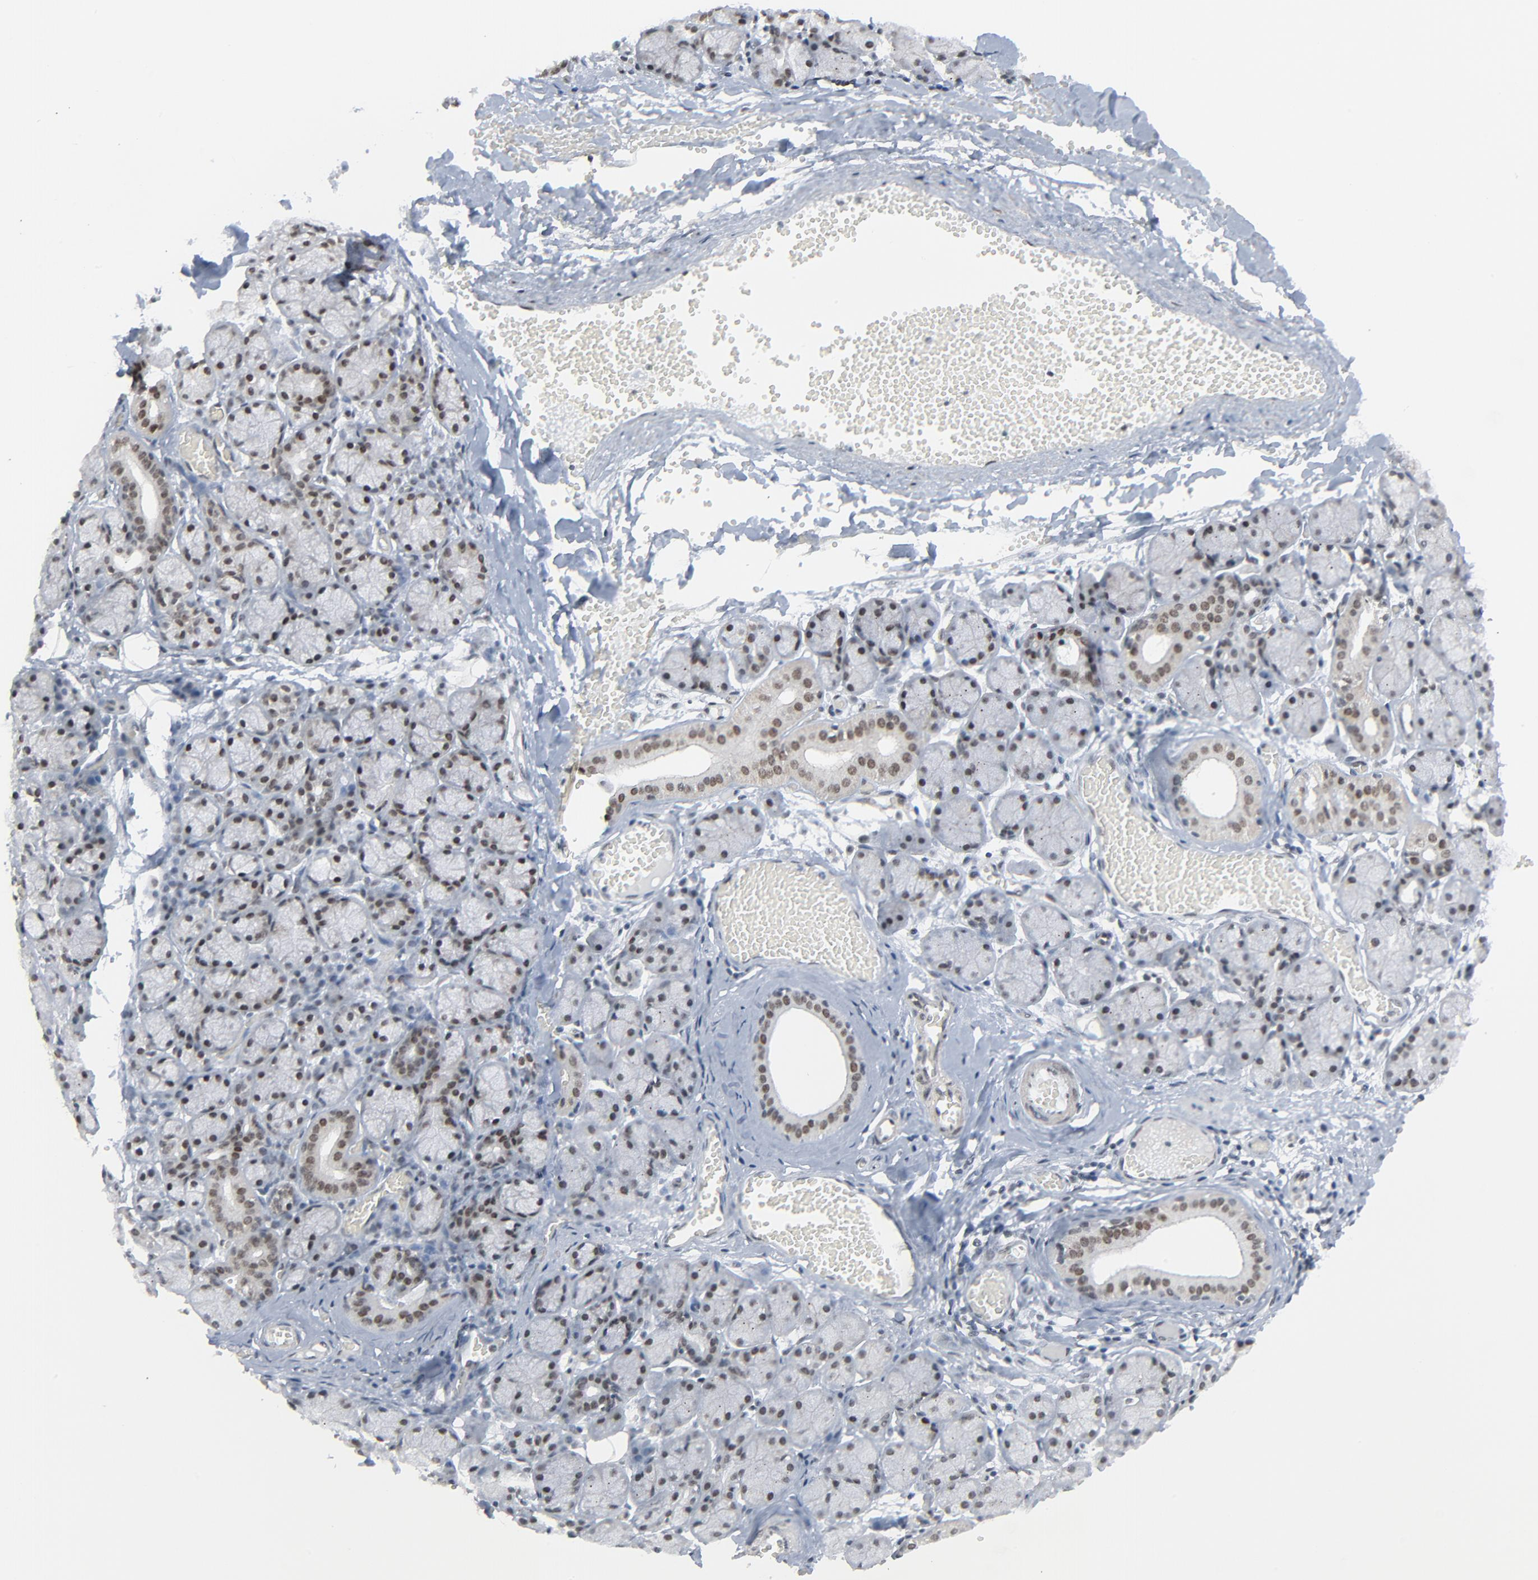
{"staining": {"intensity": "moderate", "quantity": ">75%", "location": "nuclear"}, "tissue": "salivary gland", "cell_type": "Glandular cells", "image_type": "normal", "snomed": [{"axis": "morphology", "description": "Normal tissue, NOS"}, {"axis": "topography", "description": "Salivary gland"}], "caption": "DAB (3,3'-diaminobenzidine) immunohistochemical staining of unremarkable human salivary gland shows moderate nuclear protein expression in approximately >75% of glandular cells. Ihc stains the protein in brown and the nuclei are stained blue.", "gene": "FBXO28", "patient": {"sex": "female", "age": 24}}